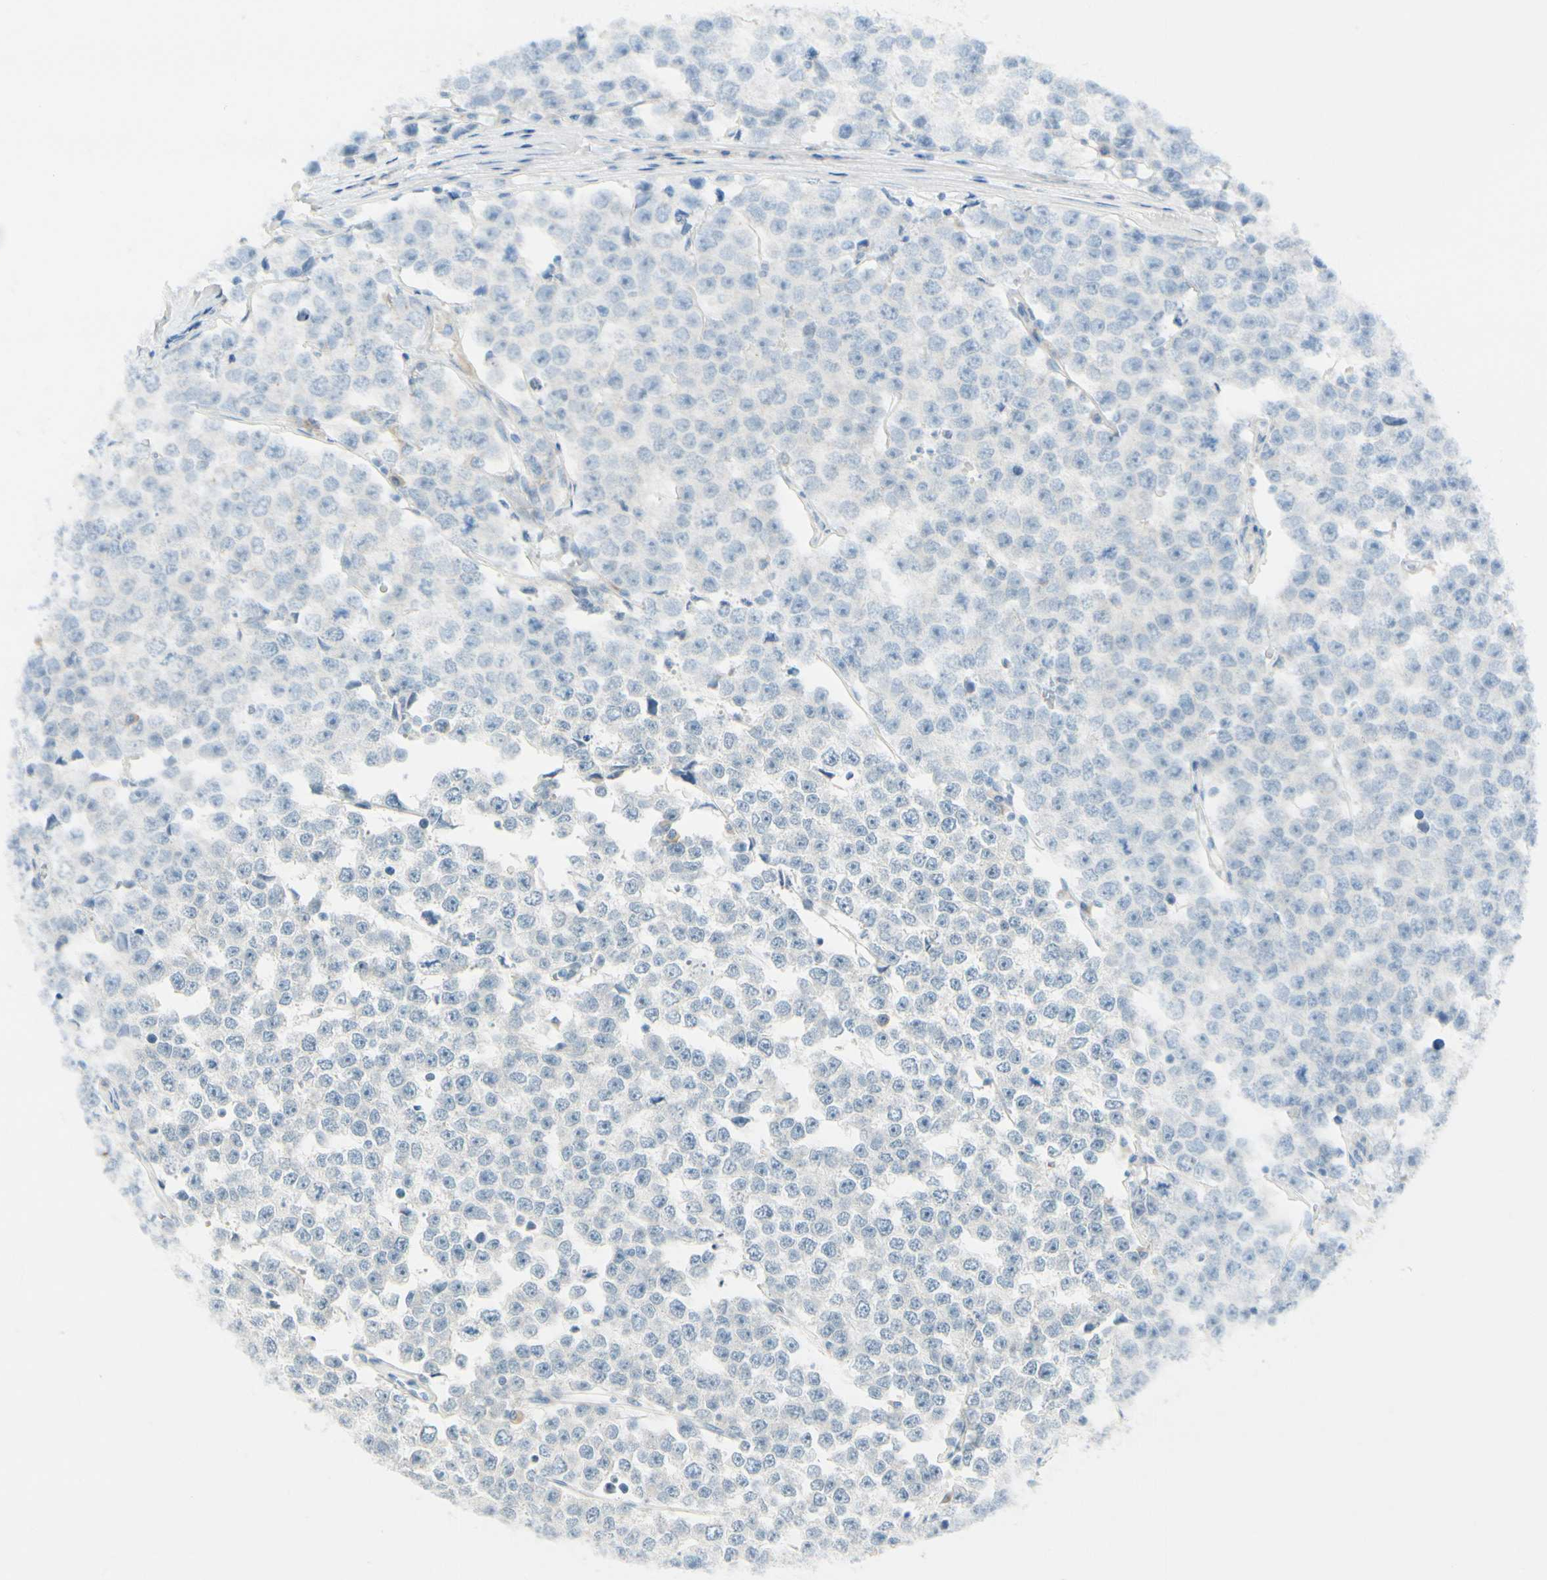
{"staining": {"intensity": "negative", "quantity": "none", "location": "none"}, "tissue": "testis cancer", "cell_type": "Tumor cells", "image_type": "cancer", "snomed": [{"axis": "morphology", "description": "Seminoma, NOS"}, {"axis": "morphology", "description": "Carcinoma, Embryonal, NOS"}, {"axis": "topography", "description": "Testis"}], "caption": "Testis cancer stained for a protein using immunohistochemistry (IHC) exhibits no expression tumor cells.", "gene": "GALNT5", "patient": {"sex": "male", "age": 52}}